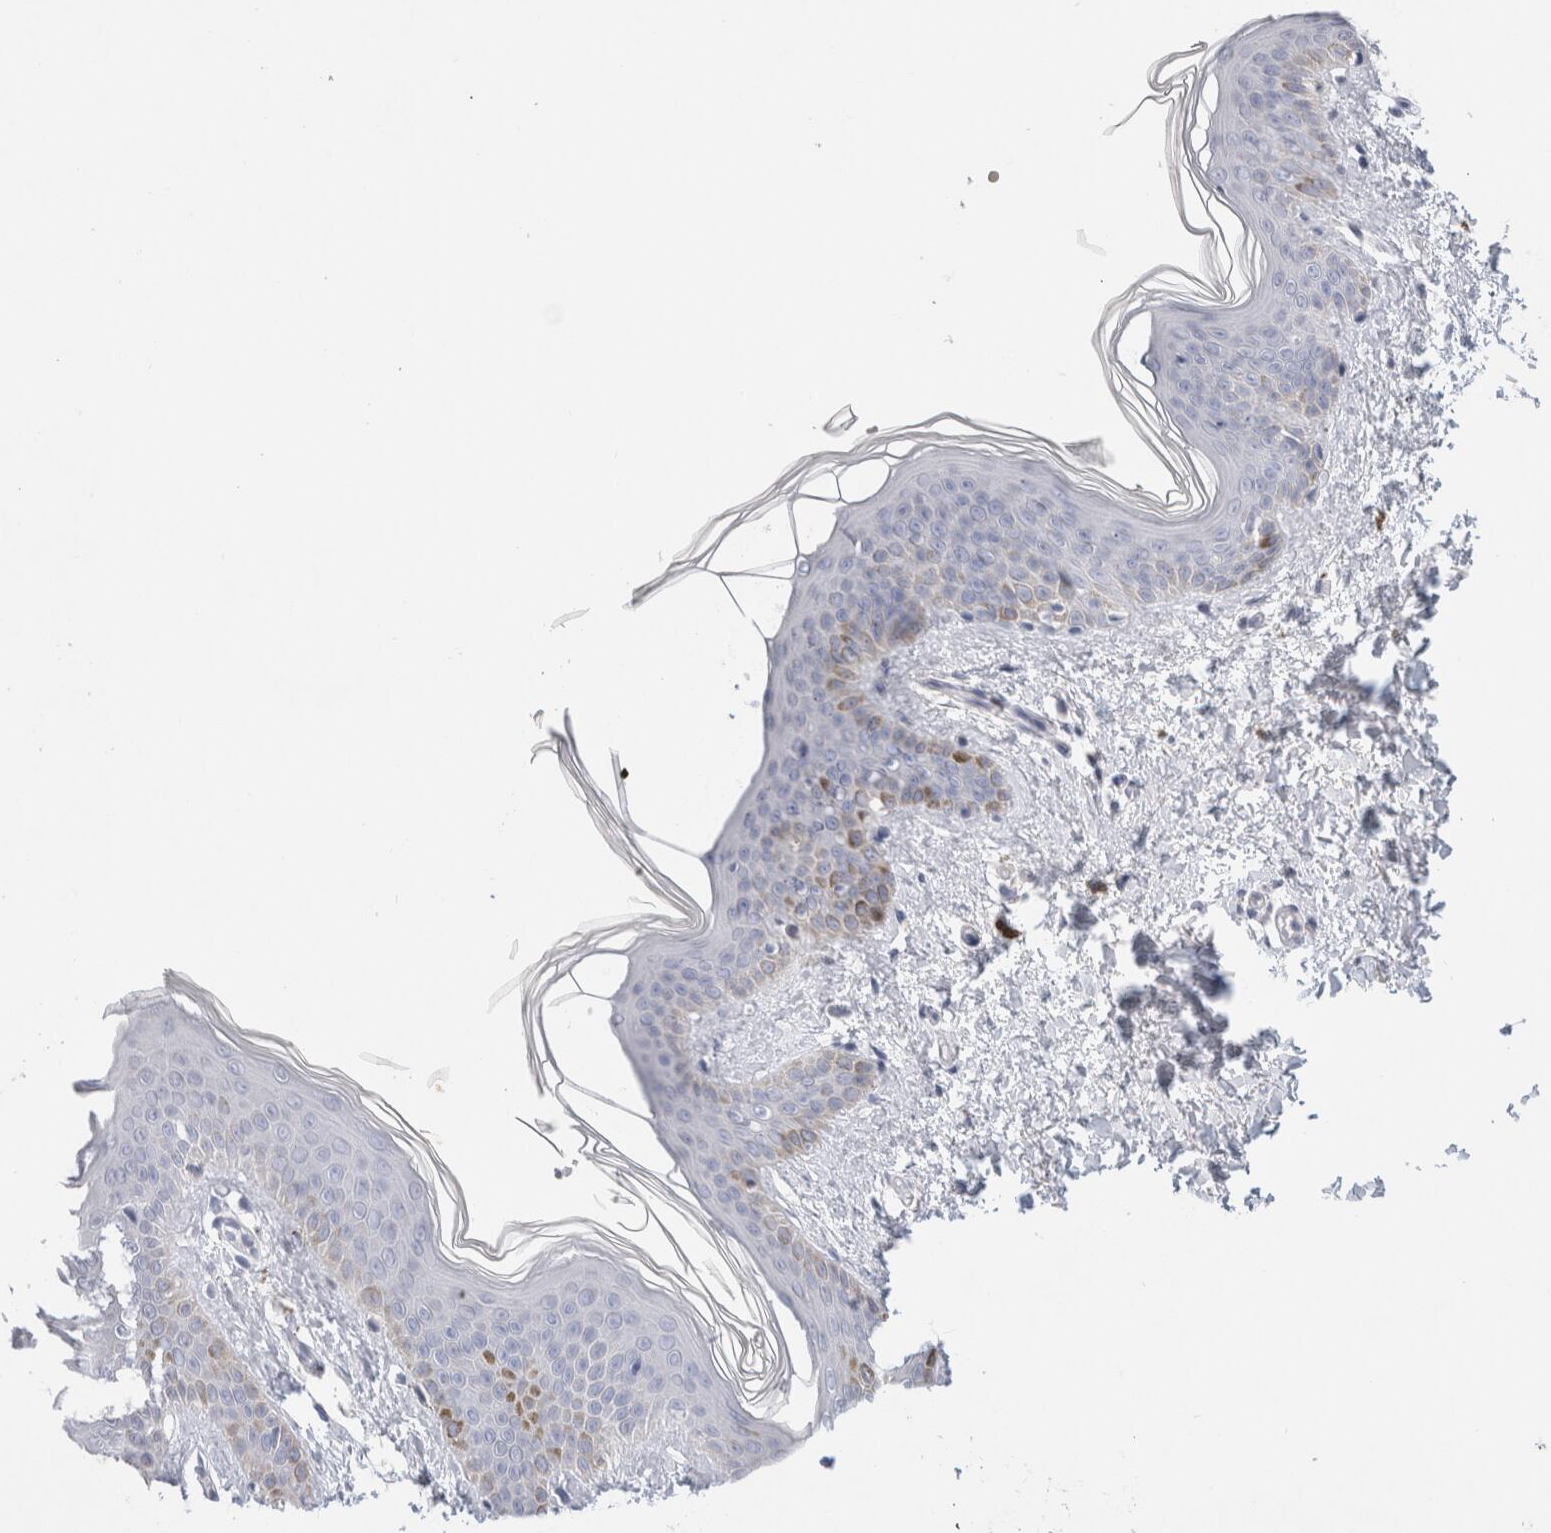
{"staining": {"intensity": "negative", "quantity": "none", "location": "none"}, "tissue": "skin", "cell_type": "Fibroblasts", "image_type": "normal", "snomed": [{"axis": "morphology", "description": "Normal tissue, NOS"}, {"axis": "topography", "description": "Skin"}], "caption": "IHC photomicrograph of normal skin: human skin stained with DAB exhibits no significant protein staining in fibroblasts. (DAB immunohistochemistry, high magnification).", "gene": "CD38", "patient": {"sex": "female", "age": 46}}